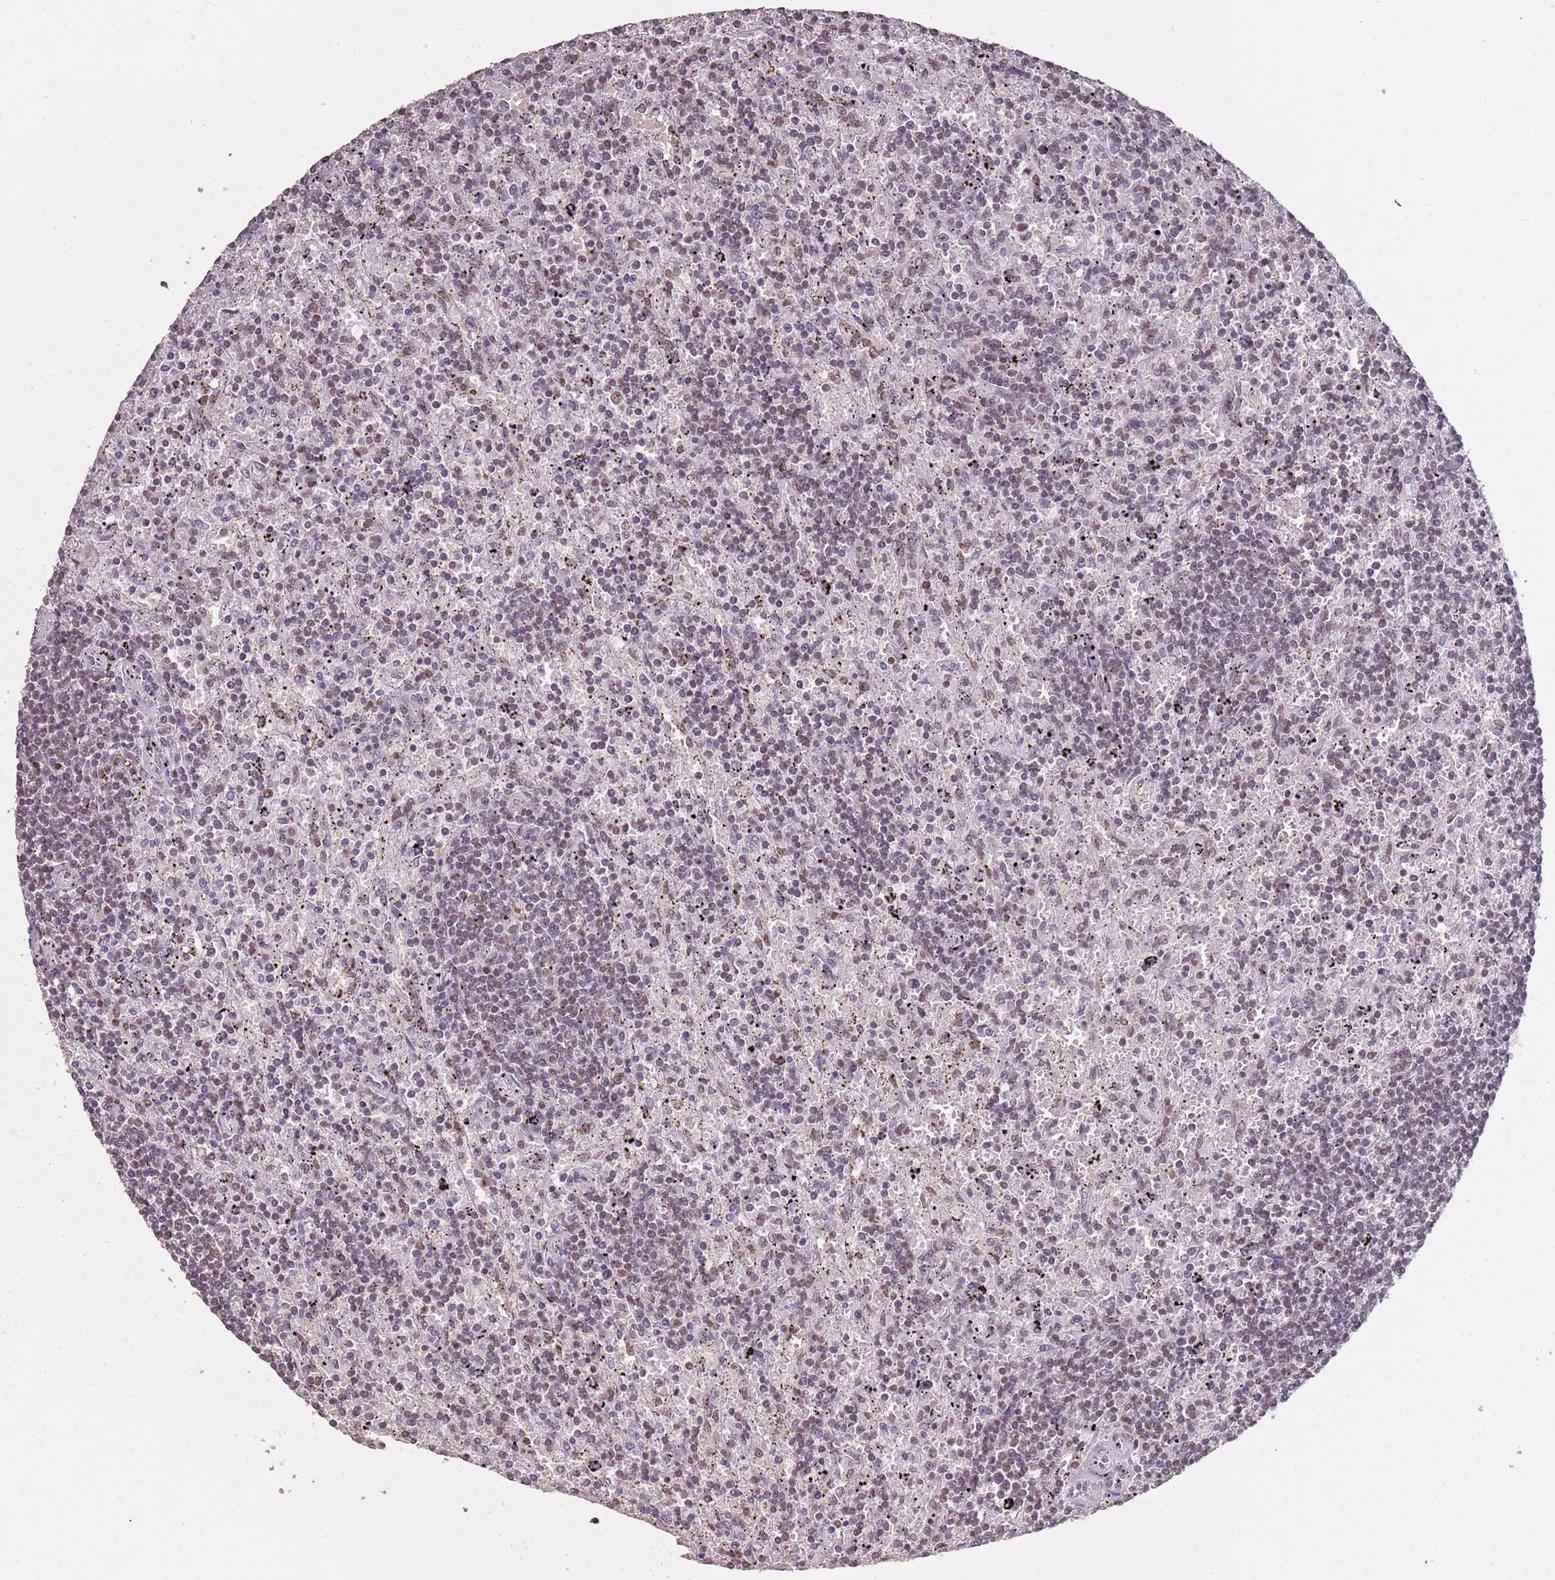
{"staining": {"intensity": "weak", "quantity": "25%-75%", "location": "nuclear"}, "tissue": "lymphoma", "cell_type": "Tumor cells", "image_type": "cancer", "snomed": [{"axis": "morphology", "description": "Malignant lymphoma, non-Hodgkin's type, Low grade"}, {"axis": "topography", "description": "Spleen"}], "caption": "DAB immunohistochemical staining of human lymphoma displays weak nuclear protein staining in approximately 25%-75% of tumor cells.", "gene": "ARL14EP", "patient": {"sex": "male", "age": 76}}